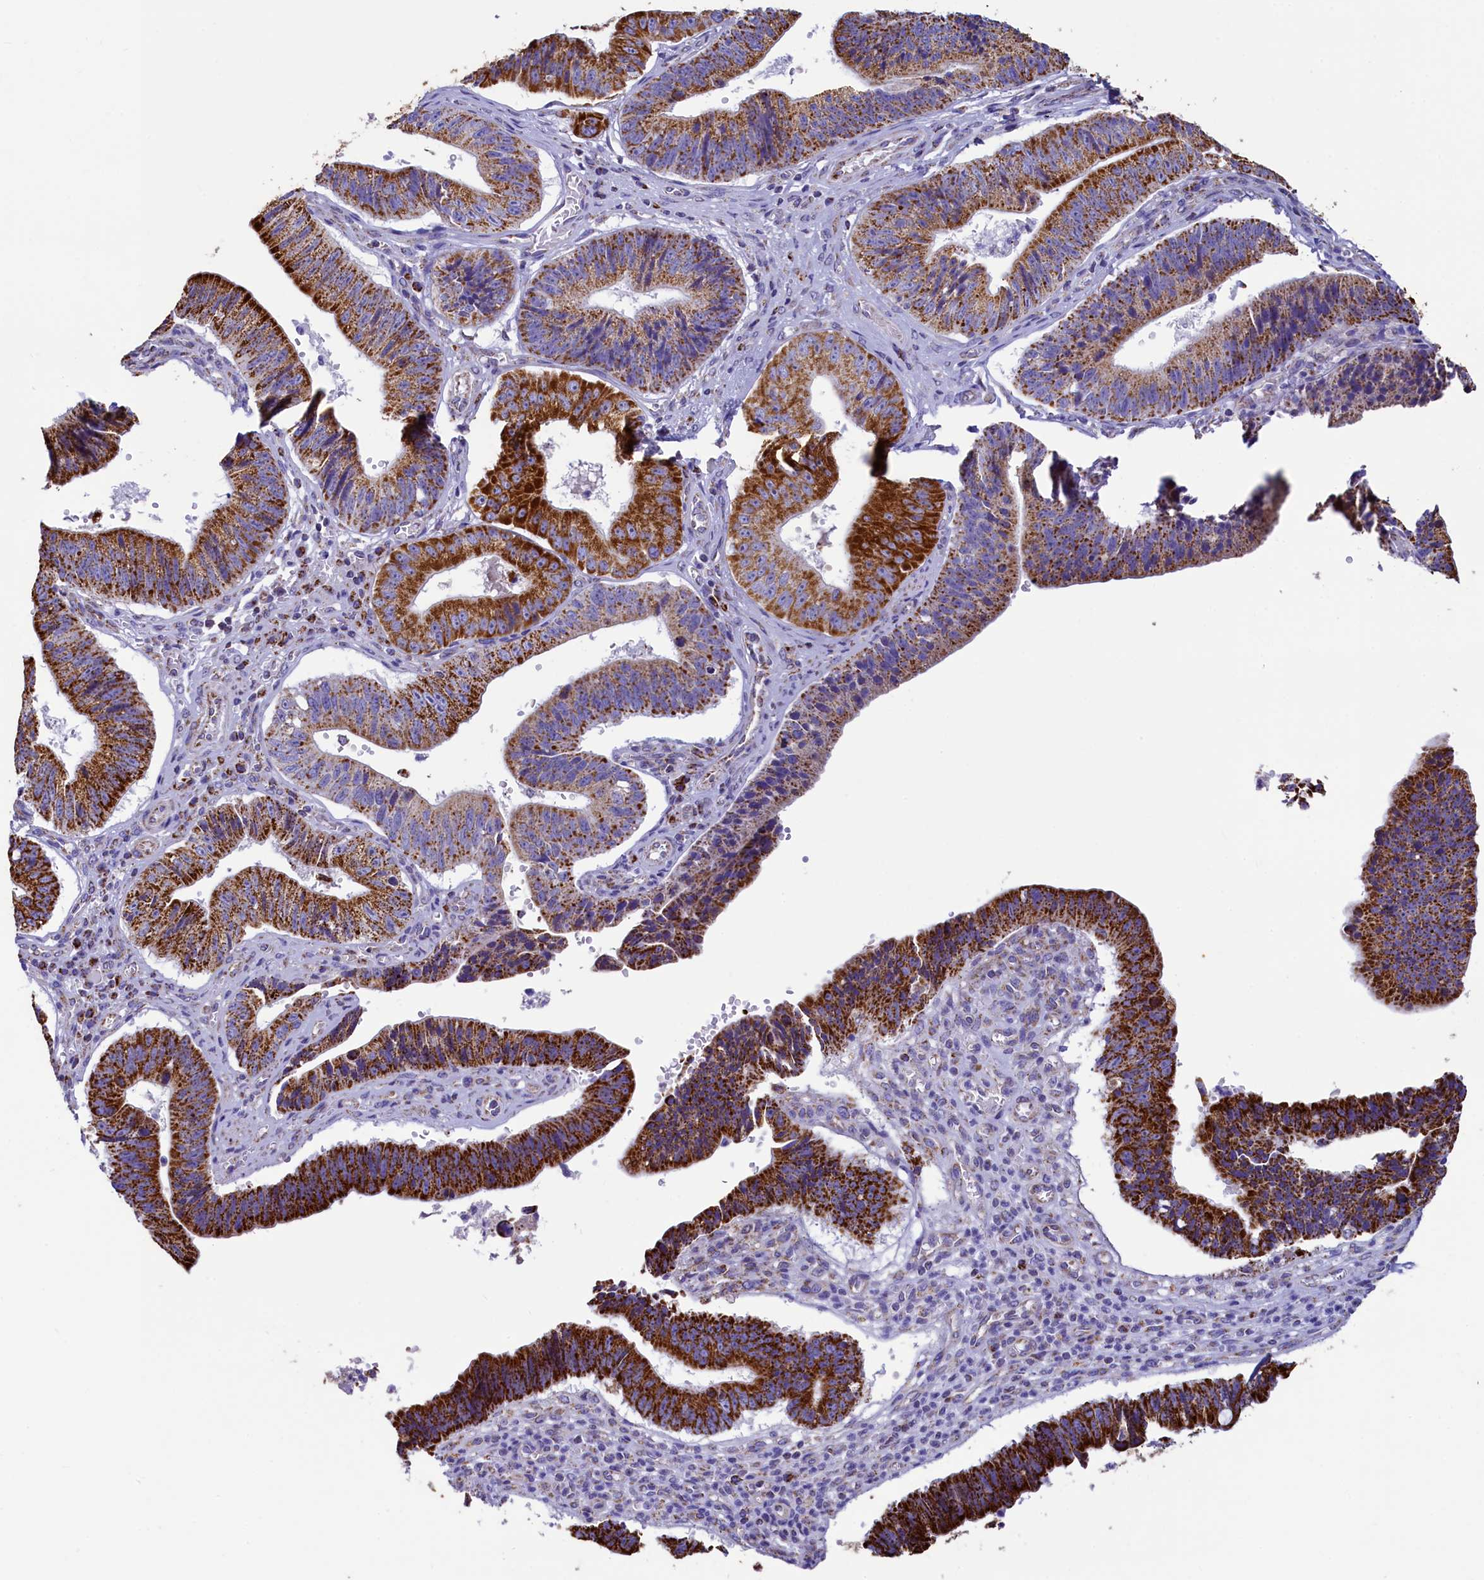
{"staining": {"intensity": "strong", "quantity": ">75%", "location": "cytoplasmic/membranous"}, "tissue": "stomach cancer", "cell_type": "Tumor cells", "image_type": "cancer", "snomed": [{"axis": "morphology", "description": "Adenocarcinoma, NOS"}, {"axis": "topography", "description": "Stomach"}], "caption": "The immunohistochemical stain shows strong cytoplasmic/membranous staining in tumor cells of stomach adenocarcinoma tissue. The protein is stained brown, and the nuclei are stained in blue (DAB IHC with brightfield microscopy, high magnification).", "gene": "IDH3A", "patient": {"sex": "male", "age": 59}}